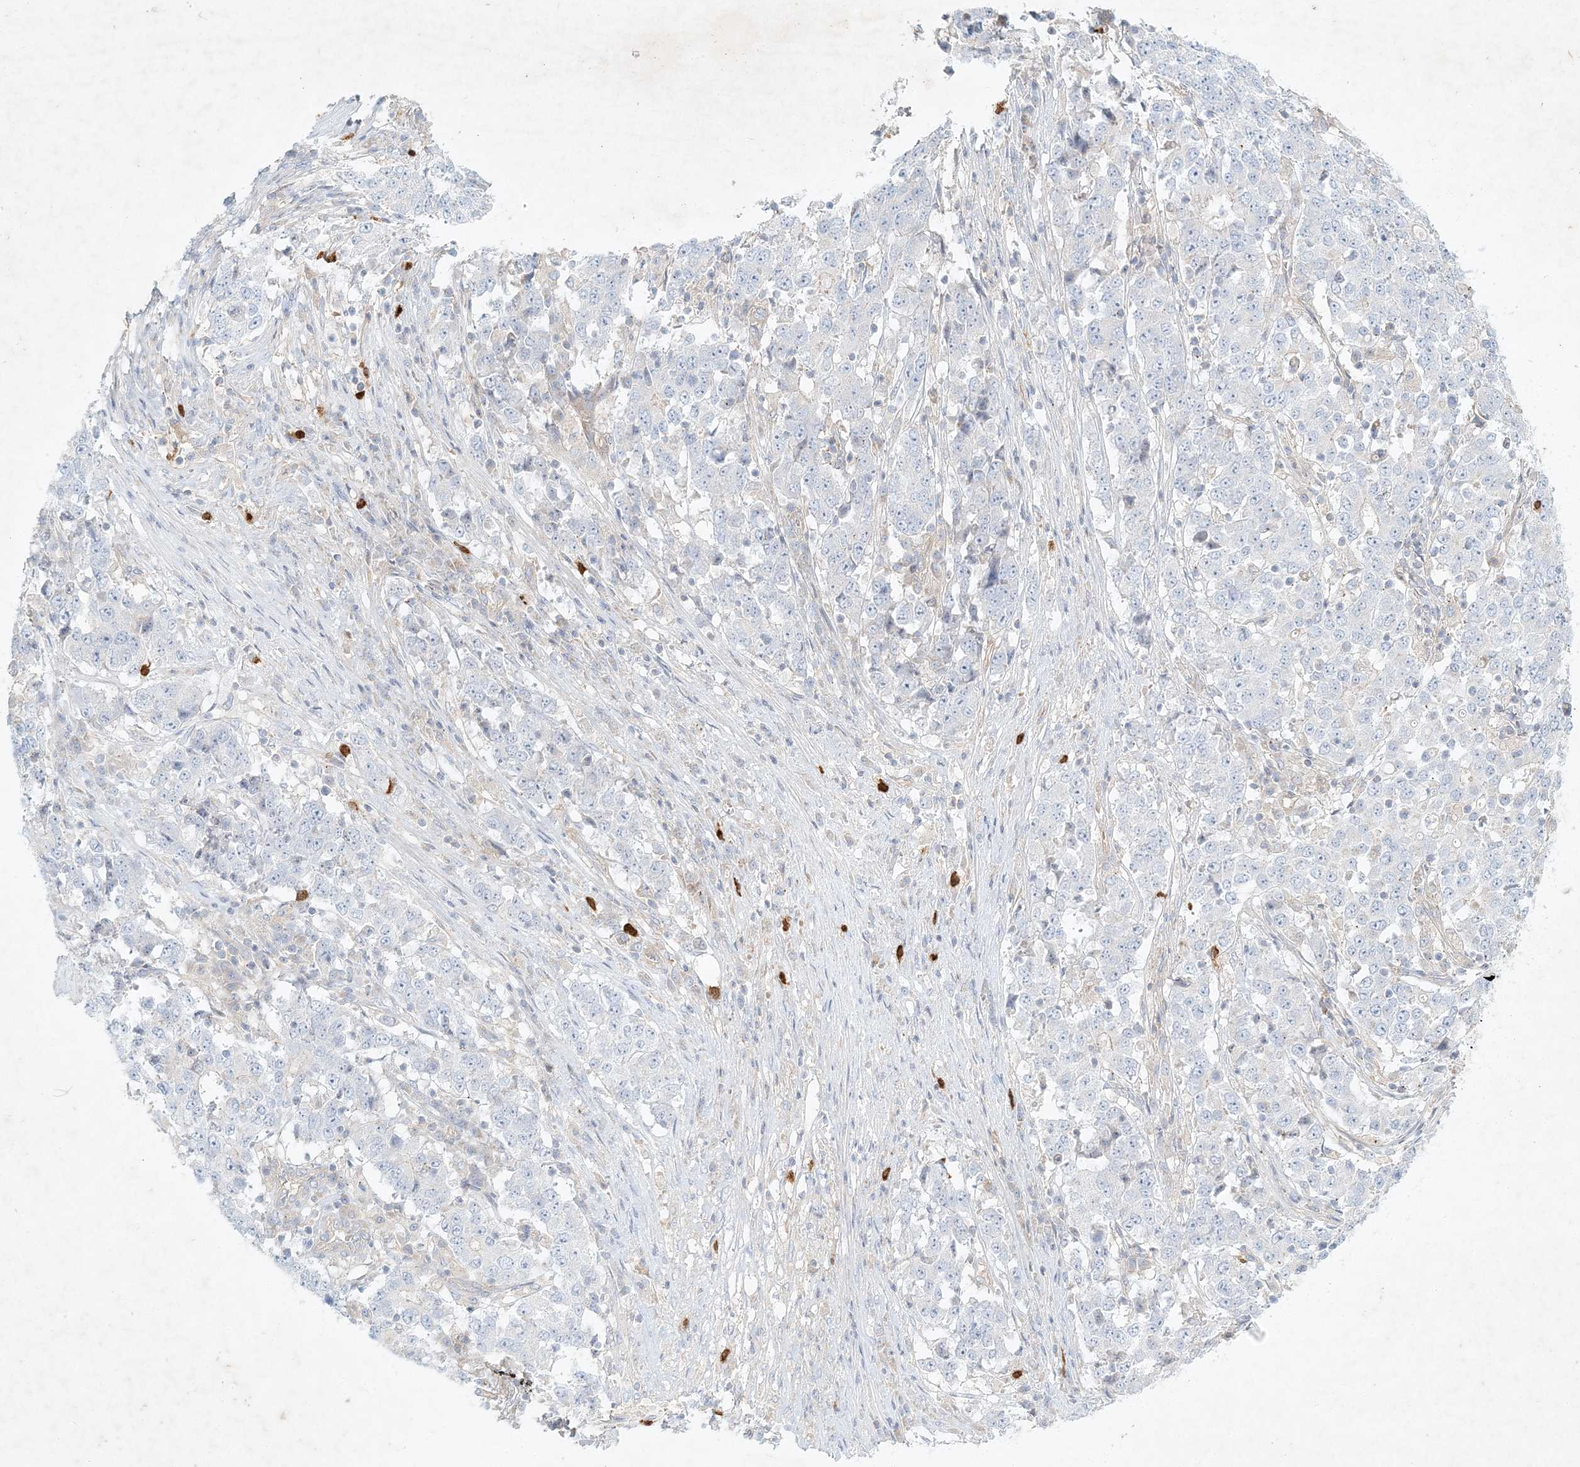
{"staining": {"intensity": "negative", "quantity": "none", "location": "none"}, "tissue": "stomach cancer", "cell_type": "Tumor cells", "image_type": "cancer", "snomed": [{"axis": "morphology", "description": "Adenocarcinoma, NOS"}, {"axis": "topography", "description": "Stomach"}], "caption": "Micrograph shows no significant protein expression in tumor cells of stomach cancer (adenocarcinoma).", "gene": "STK11IP", "patient": {"sex": "male", "age": 59}}